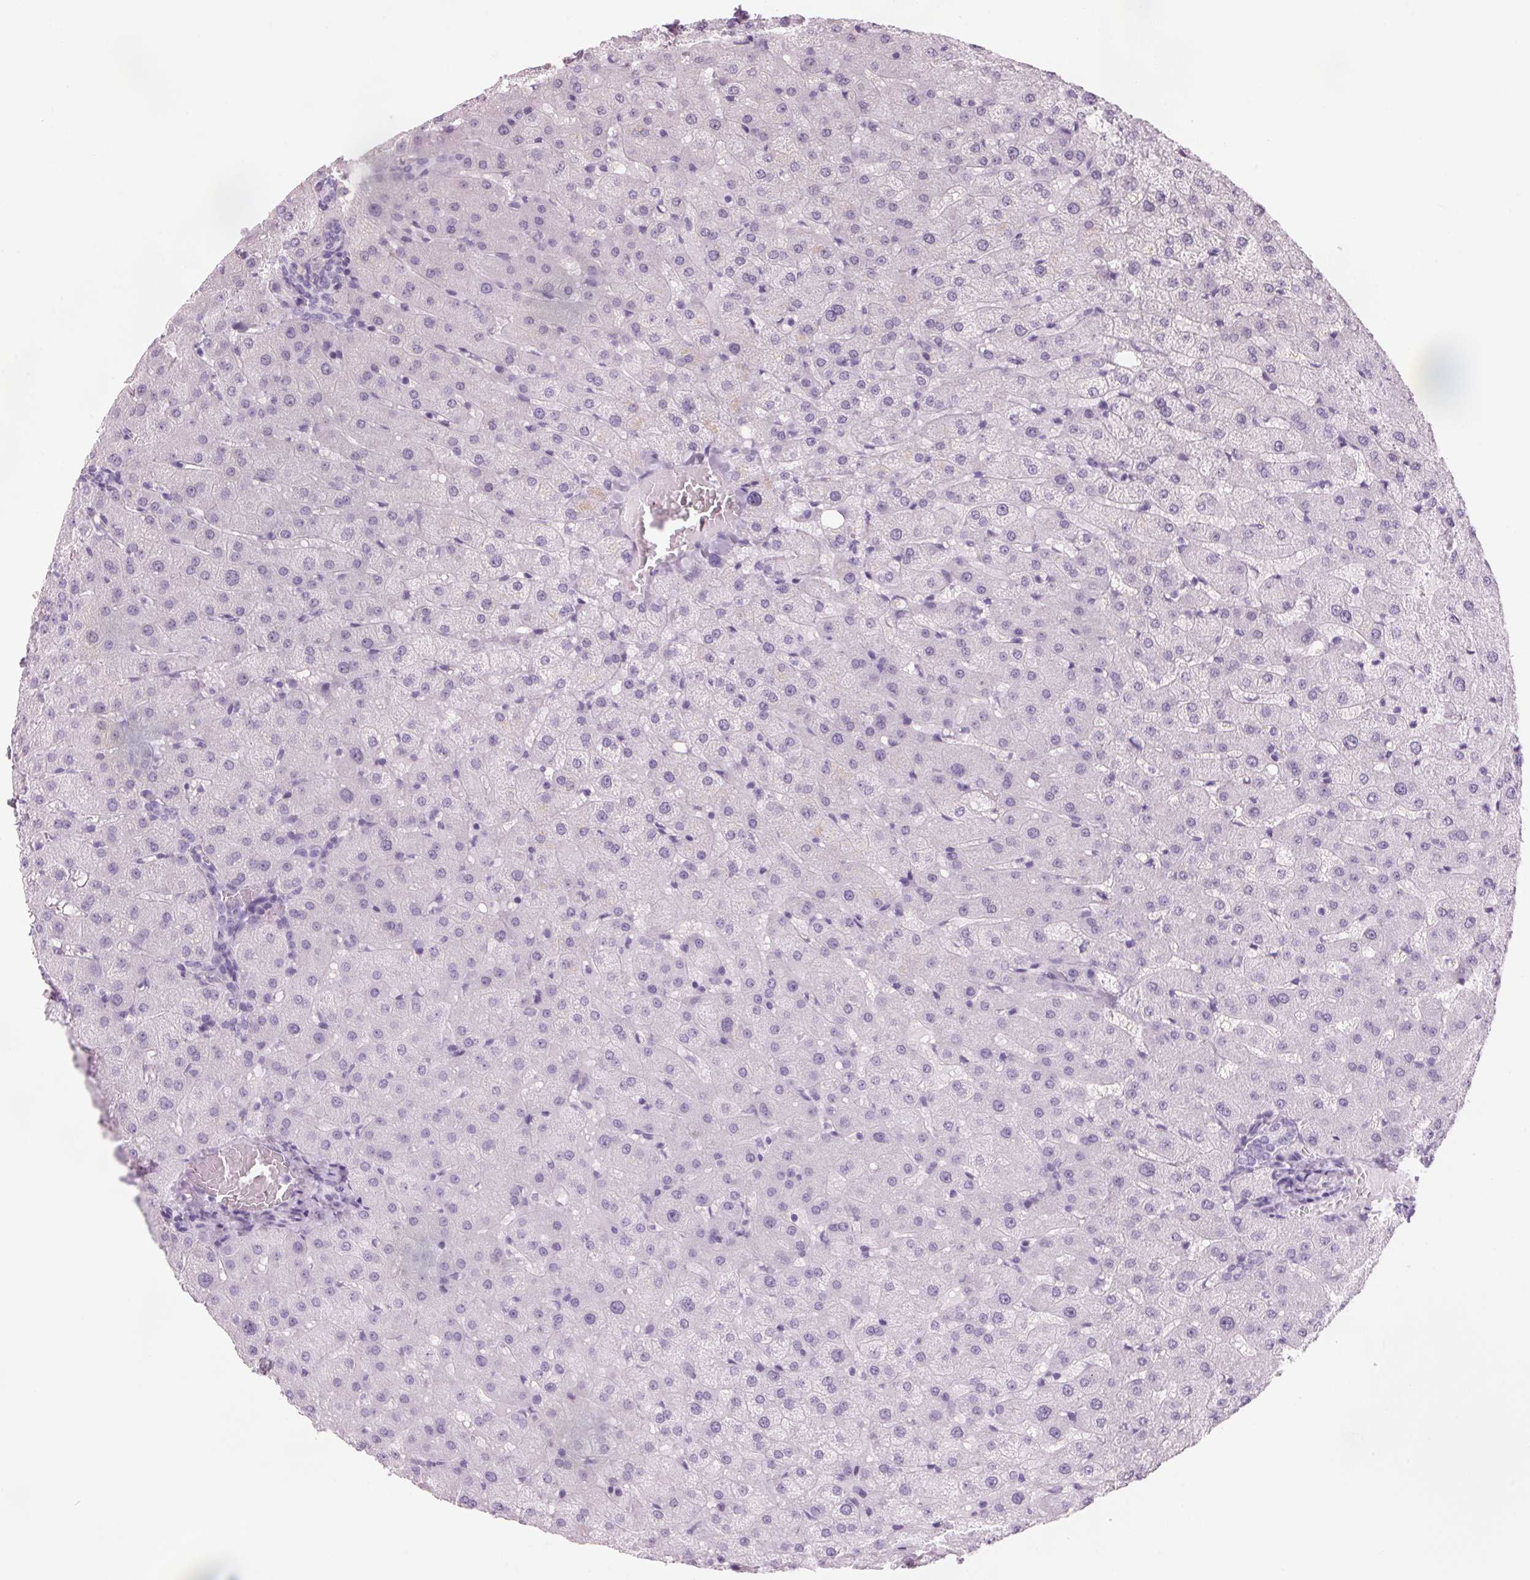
{"staining": {"intensity": "negative", "quantity": "none", "location": "none"}, "tissue": "liver", "cell_type": "Cholangiocytes", "image_type": "normal", "snomed": [{"axis": "morphology", "description": "Normal tissue, NOS"}, {"axis": "topography", "description": "Liver"}], "caption": "IHC of unremarkable liver shows no expression in cholangiocytes. The staining was performed using DAB to visualize the protein expression in brown, while the nuclei were stained in blue with hematoxylin (Magnification: 20x).", "gene": "DNTTIP2", "patient": {"sex": "female", "age": 50}}